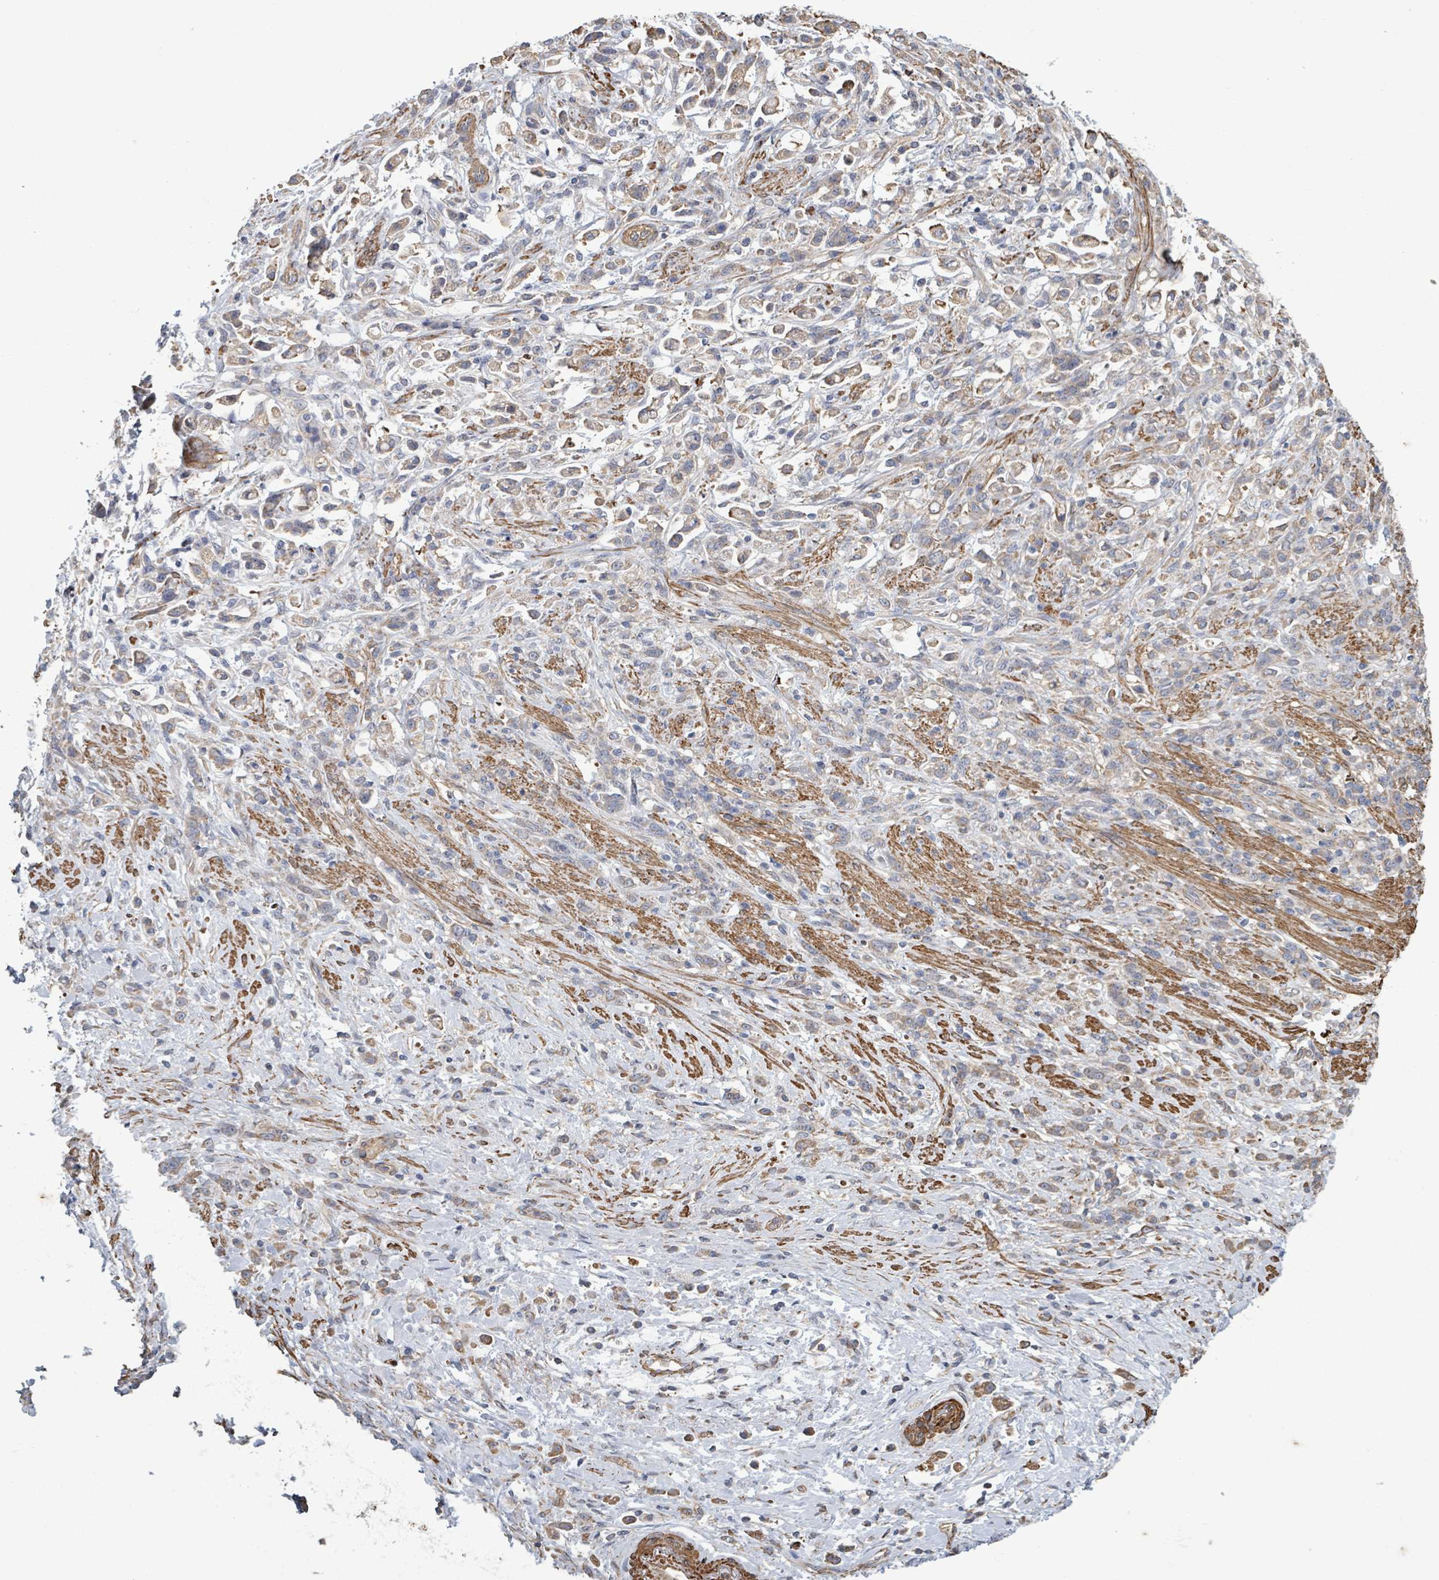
{"staining": {"intensity": "weak", "quantity": "25%-75%", "location": "cytoplasmic/membranous"}, "tissue": "stomach cancer", "cell_type": "Tumor cells", "image_type": "cancer", "snomed": [{"axis": "morphology", "description": "Adenocarcinoma, NOS"}, {"axis": "topography", "description": "Stomach"}], "caption": "Protein staining of adenocarcinoma (stomach) tissue exhibits weak cytoplasmic/membranous positivity in approximately 25%-75% of tumor cells. (brown staining indicates protein expression, while blue staining denotes nuclei).", "gene": "ADCK1", "patient": {"sex": "female", "age": 60}}